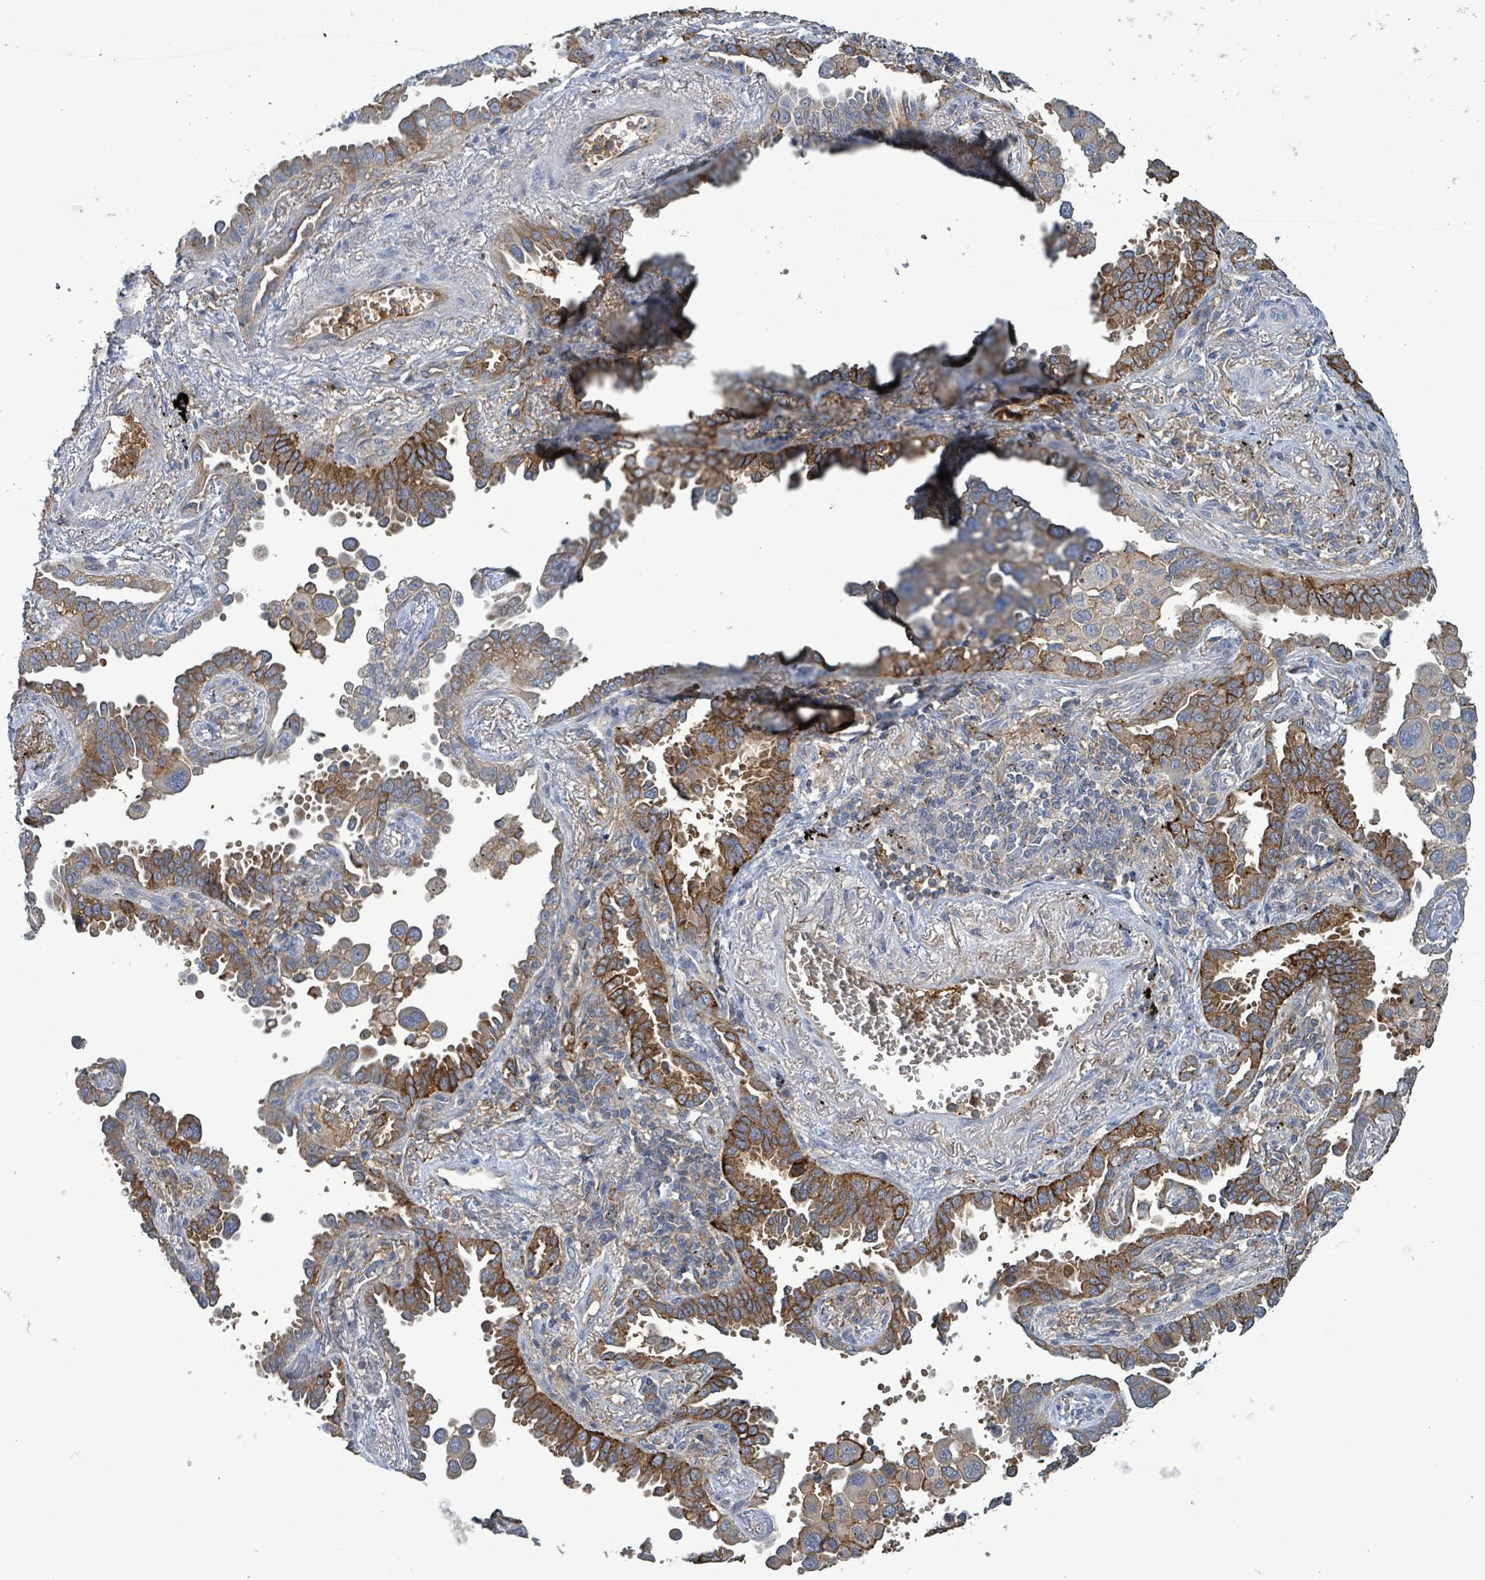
{"staining": {"intensity": "moderate", "quantity": ">75%", "location": "cytoplasmic/membranous"}, "tissue": "lung cancer", "cell_type": "Tumor cells", "image_type": "cancer", "snomed": [{"axis": "morphology", "description": "Adenocarcinoma, NOS"}, {"axis": "topography", "description": "Lung"}], "caption": "The histopathology image demonstrates immunohistochemical staining of lung adenocarcinoma. There is moderate cytoplasmic/membranous expression is seen in approximately >75% of tumor cells.", "gene": "PLAAT1", "patient": {"sex": "male", "age": 67}}